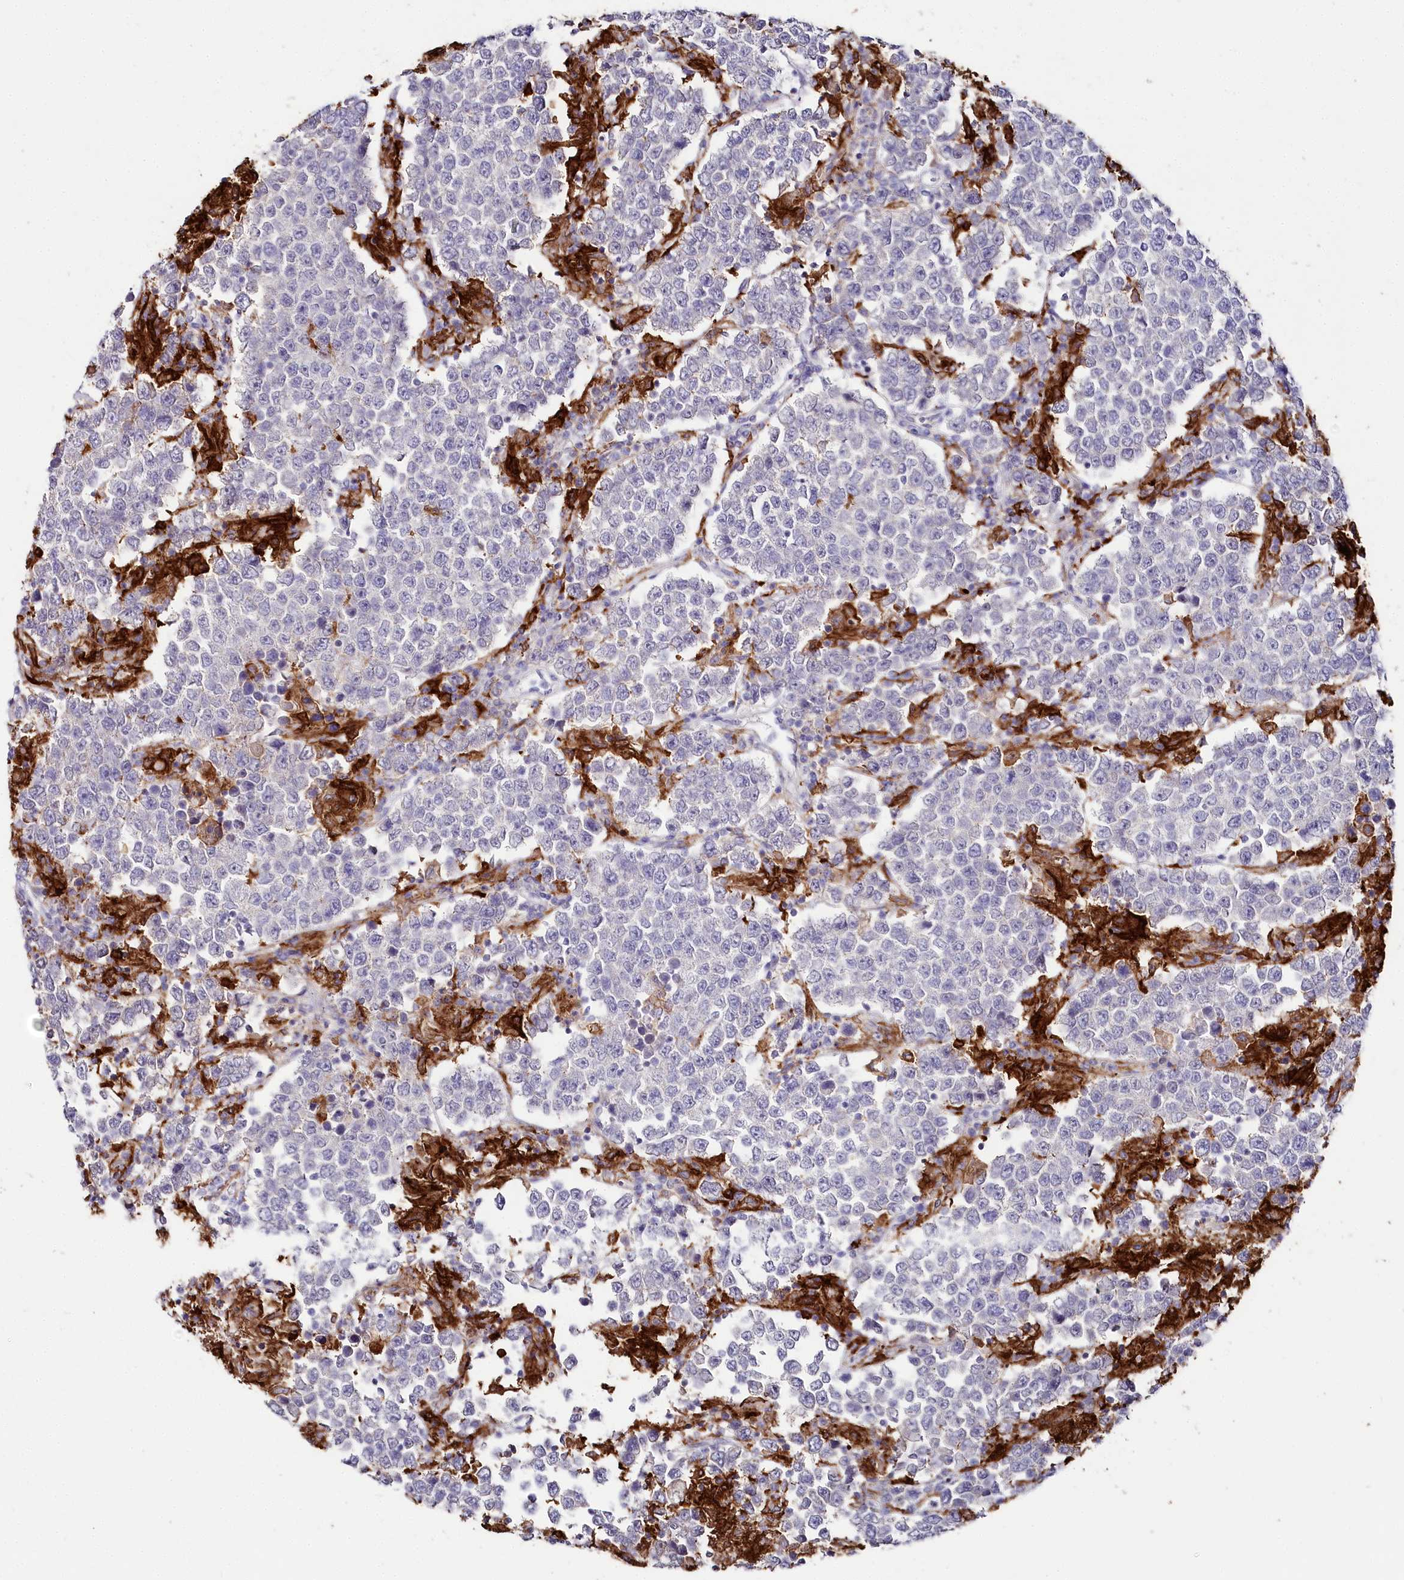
{"staining": {"intensity": "negative", "quantity": "none", "location": "none"}, "tissue": "testis cancer", "cell_type": "Tumor cells", "image_type": "cancer", "snomed": [{"axis": "morphology", "description": "Normal tissue, NOS"}, {"axis": "morphology", "description": "Urothelial carcinoma, High grade"}, {"axis": "morphology", "description": "Seminoma, NOS"}, {"axis": "morphology", "description": "Carcinoma, Embryonal, NOS"}, {"axis": "topography", "description": "Urinary bladder"}, {"axis": "topography", "description": "Testis"}], "caption": "IHC histopathology image of neoplastic tissue: testis seminoma stained with DAB (3,3'-diaminobenzidine) shows no significant protein staining in tumor cells.", "gene": "CLEC4M", "patient": {"sex": "male", "age": 41}}